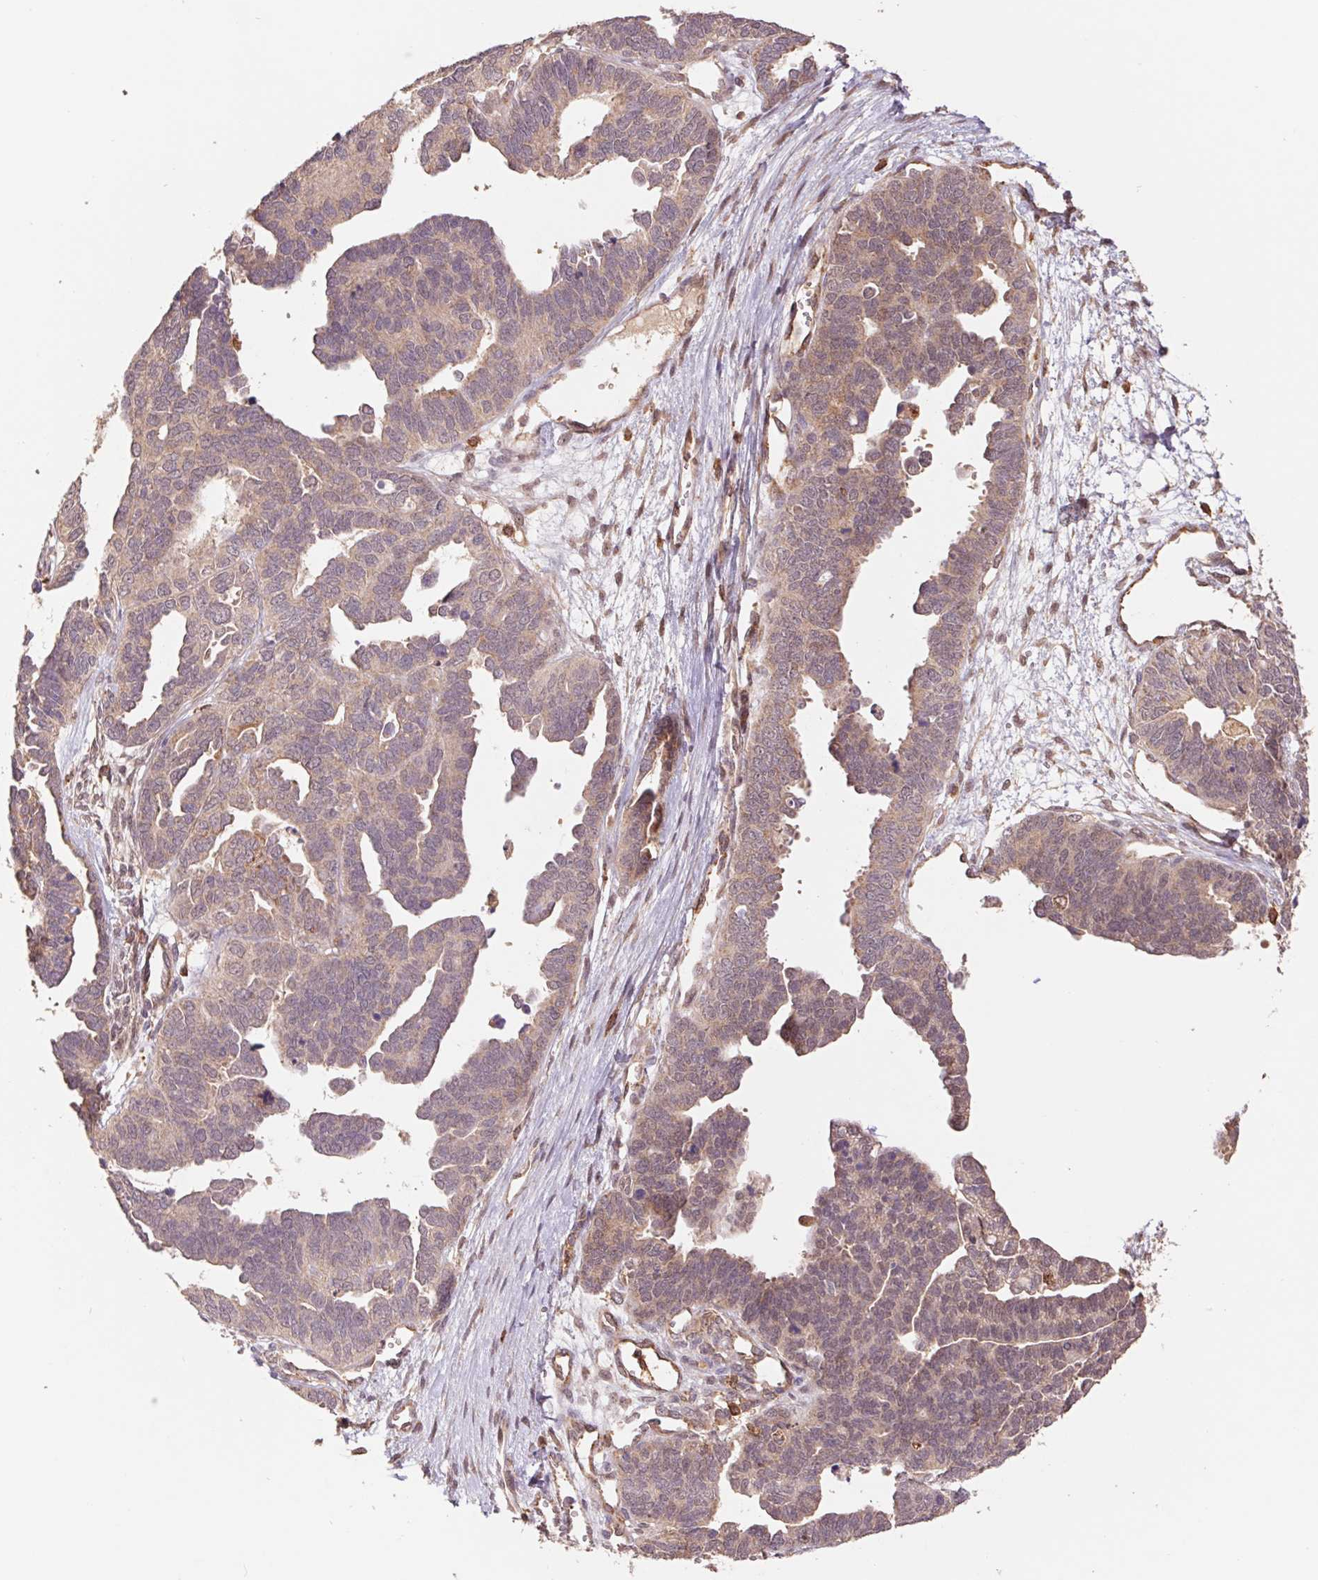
{"staining": {"intensity": "weak", "quantity": "<25%", "location": "cytoplasmic/membranous"}, "tissue": "ovarian cancer", "cell_type": "Tumor cells", "image_type": "cancer", "snomed": [{"axis": "morphology", "description": "Cystadenocarcinoma, serous, NOS"}, {"axis": "topography", "description": "Ovary"}], "caption": "Immunohistochemistry (IHC) of serous cystadenocarcinoma (ovarian) exhibits no staining in tumor cells.", "gene": "URM1", "patient": {"sex": "female", "age": 51}}